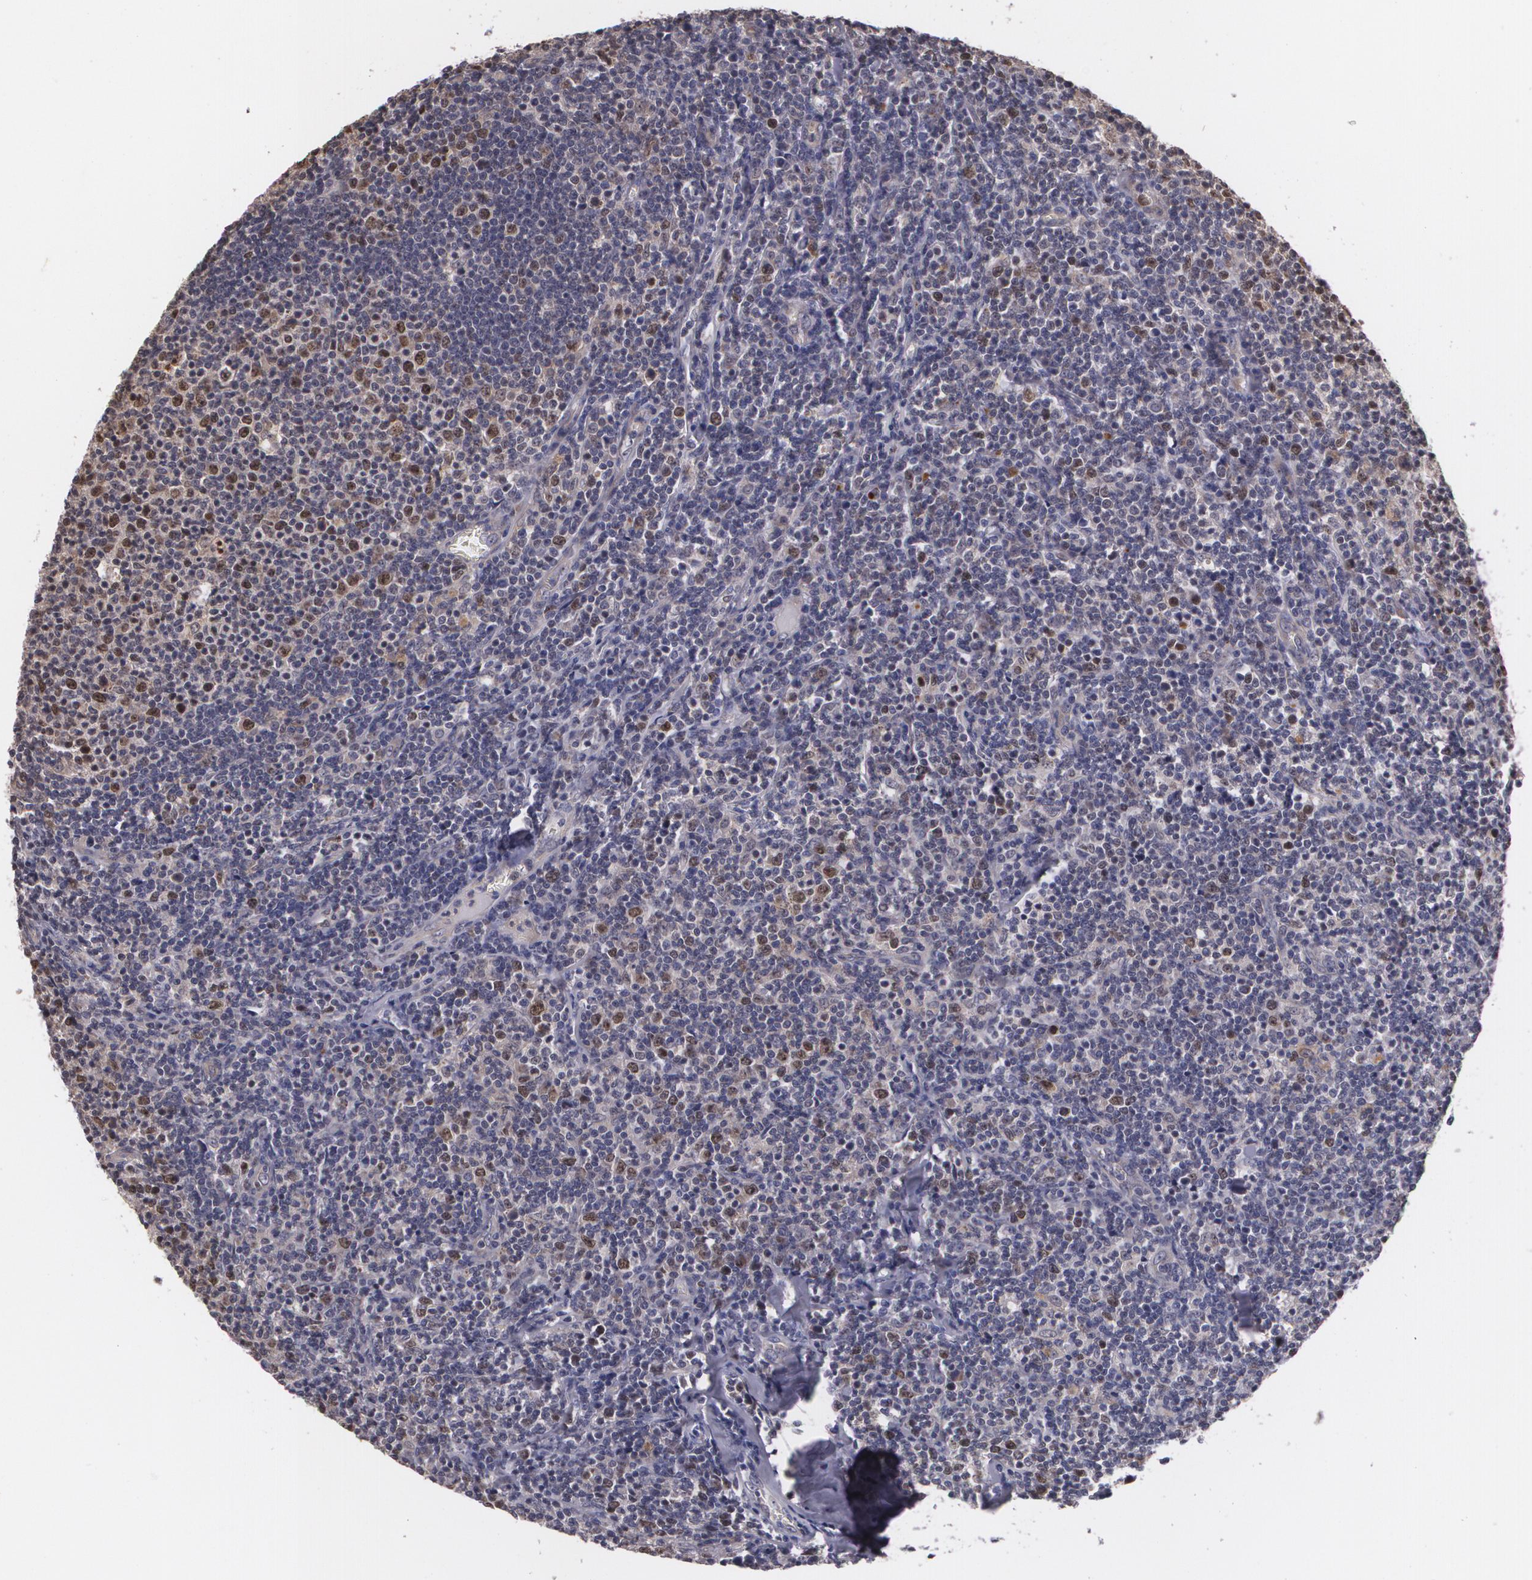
{"staining": {"intensity": "moderate", "quantity": "<25%", "location": "nuclear"}, "tissue": "lymphoma", "cell_type": "Tumor cells", "image_type": "cancer", "snomed": [{"axis": "morphology", "description": "Malignant lymphoma, non-Hodgkin's type, Low grade"}, {"axis": "topography", "description": "Lymph node"}], "caption": "A high-resolution image shows immunohistochemistry staining of low-grade malignant lymphoma, non-Hodgkin's type, which demonstrates moderate nuclear staining in about <25% of tumor cells.", "gene": "BRCA1", "patient": {"sex": "male", "age": 74}}